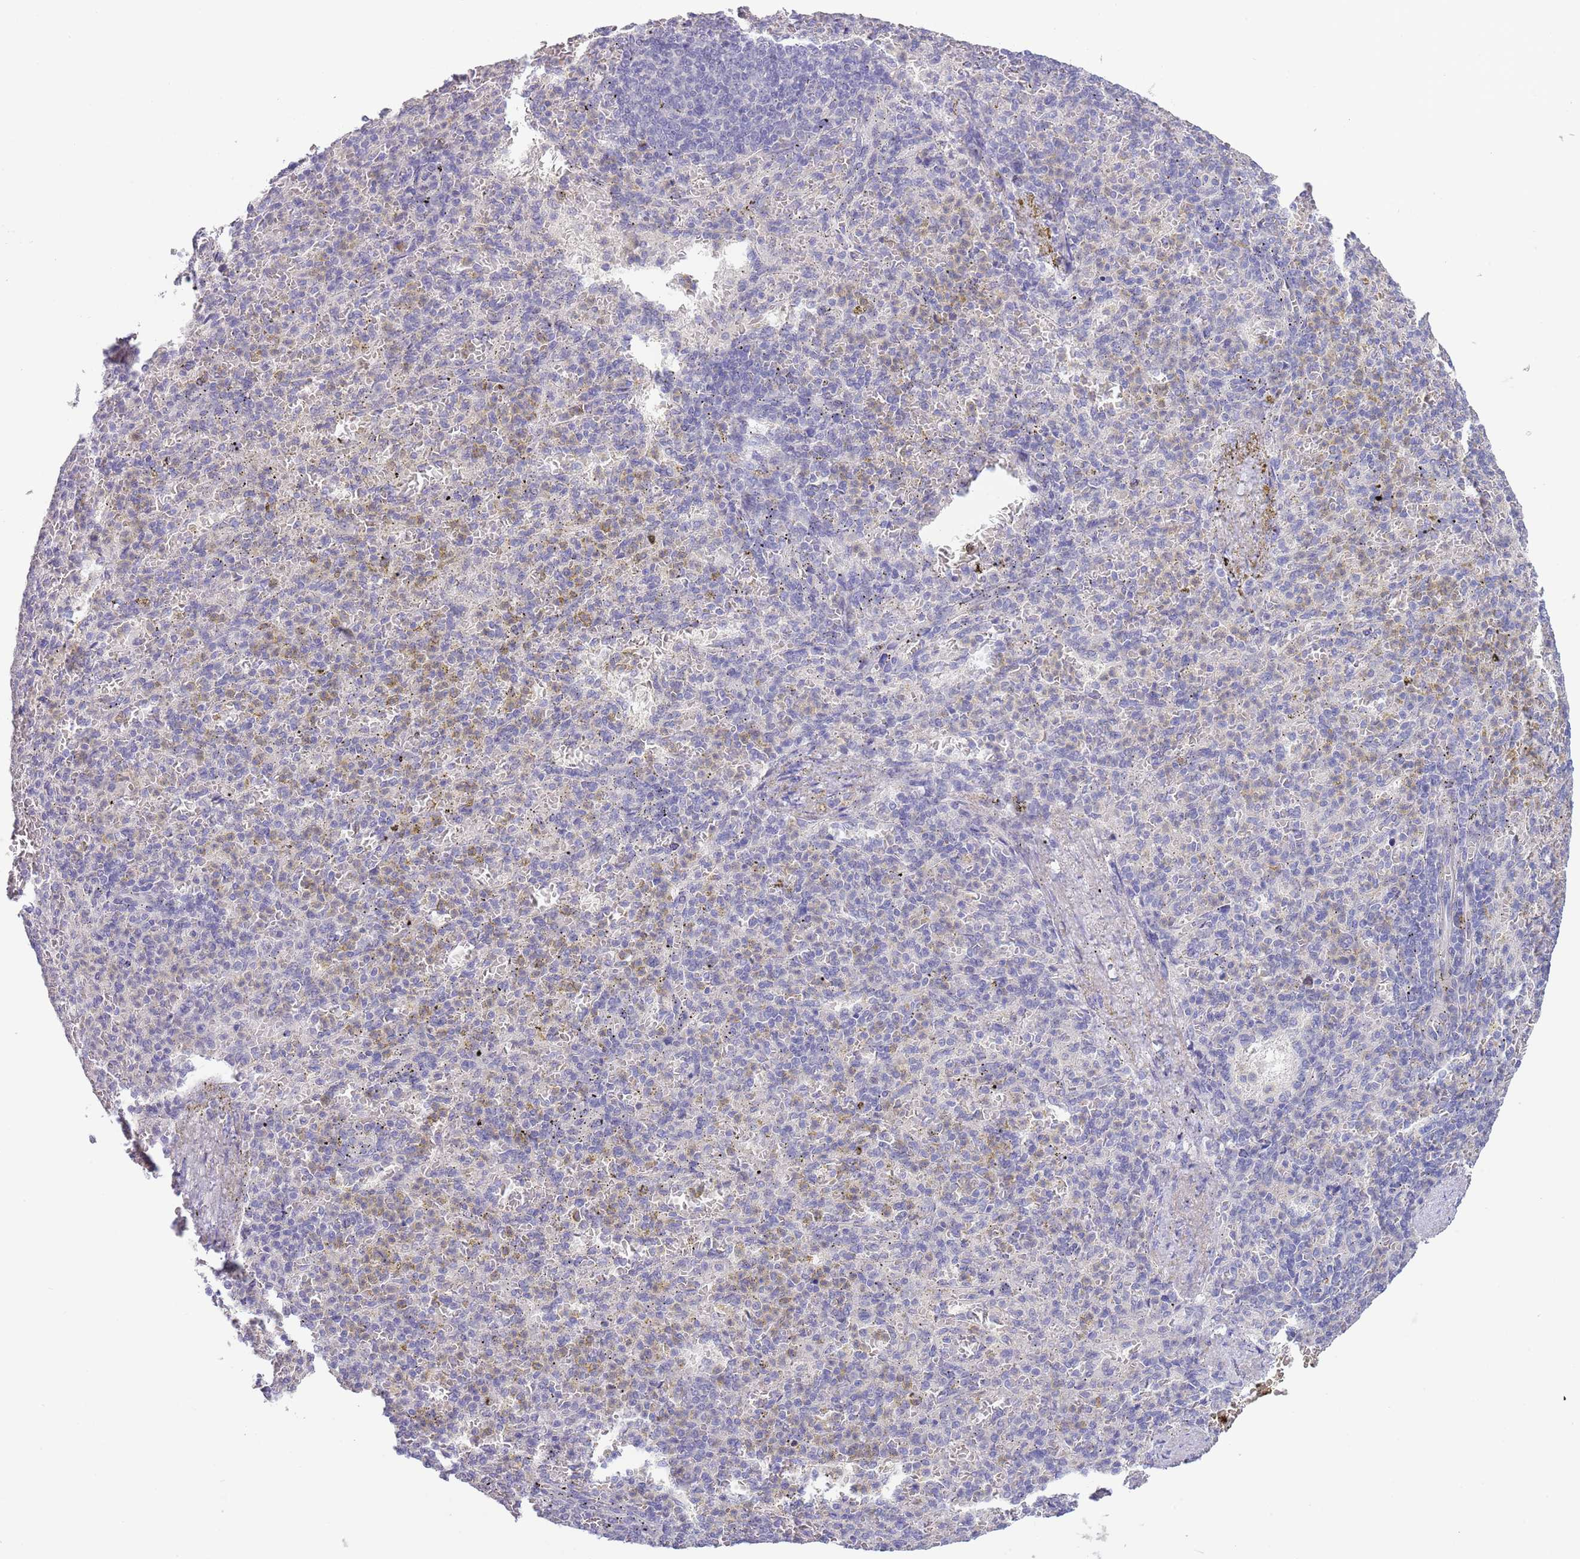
{"staining": {"intensity": "negative", "quantity": "none", "location": "none"}, "tissue": "spleen", "cell_type": "Cells in red pulp", "image_type": "normal", "snomed": [{"axis": "morphology", "description": "Normal tissue, NOS"}, {"axis": "topography", "description": "Spleen"}], "caption": "Cells in red pulp are negative for protein expression in benign human spleen. (DAB immunohistochemistry (IHC) visualized using brightfield microscopy, high magnification).", "gene": "PIMREG", "patient": {"sex": "female", "age": 74}}